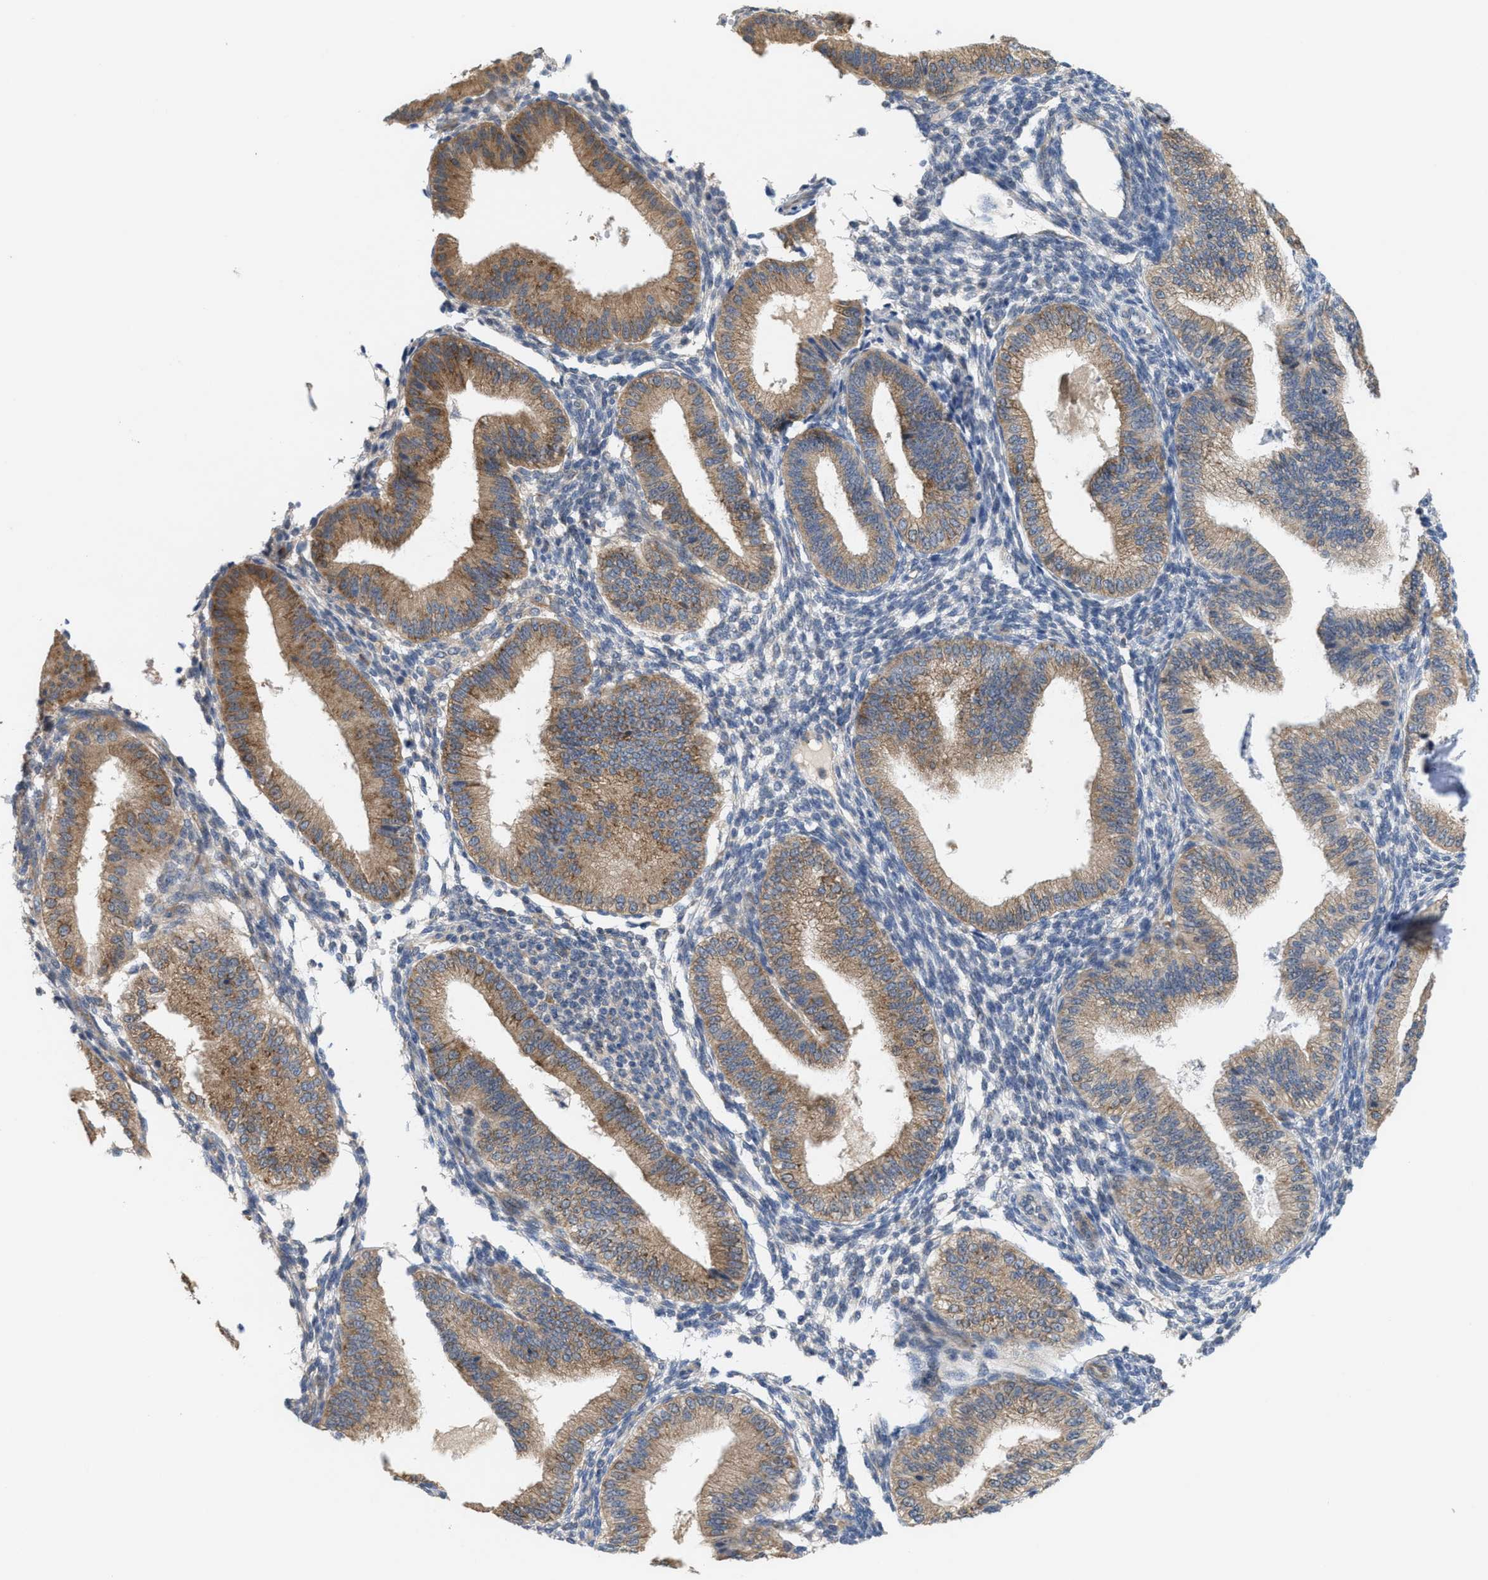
{"staining": {"intensity": "negative", "quantity": "none", "location": "none"}, "tissue": "endometrium", "cell_type": "Cells in endometrial stroma", "image_type": "normal", "snomed": [{"axis": "morphology", "description": "Normal tissue, NOS"}, {"axis": "topography", "description": "Endometrium"}], "caption": "Endometrium was stained to show a protein in brown. There is no significant staining in cells in endometrial stroma. The staining was performed using DAB to visualize the protein expression in brown, while the nuclei were stained in blue with hematoxylin (Magnification: 20x).", "gene": "UBAP2", "patient": {"sex": "female", "age": 39}}